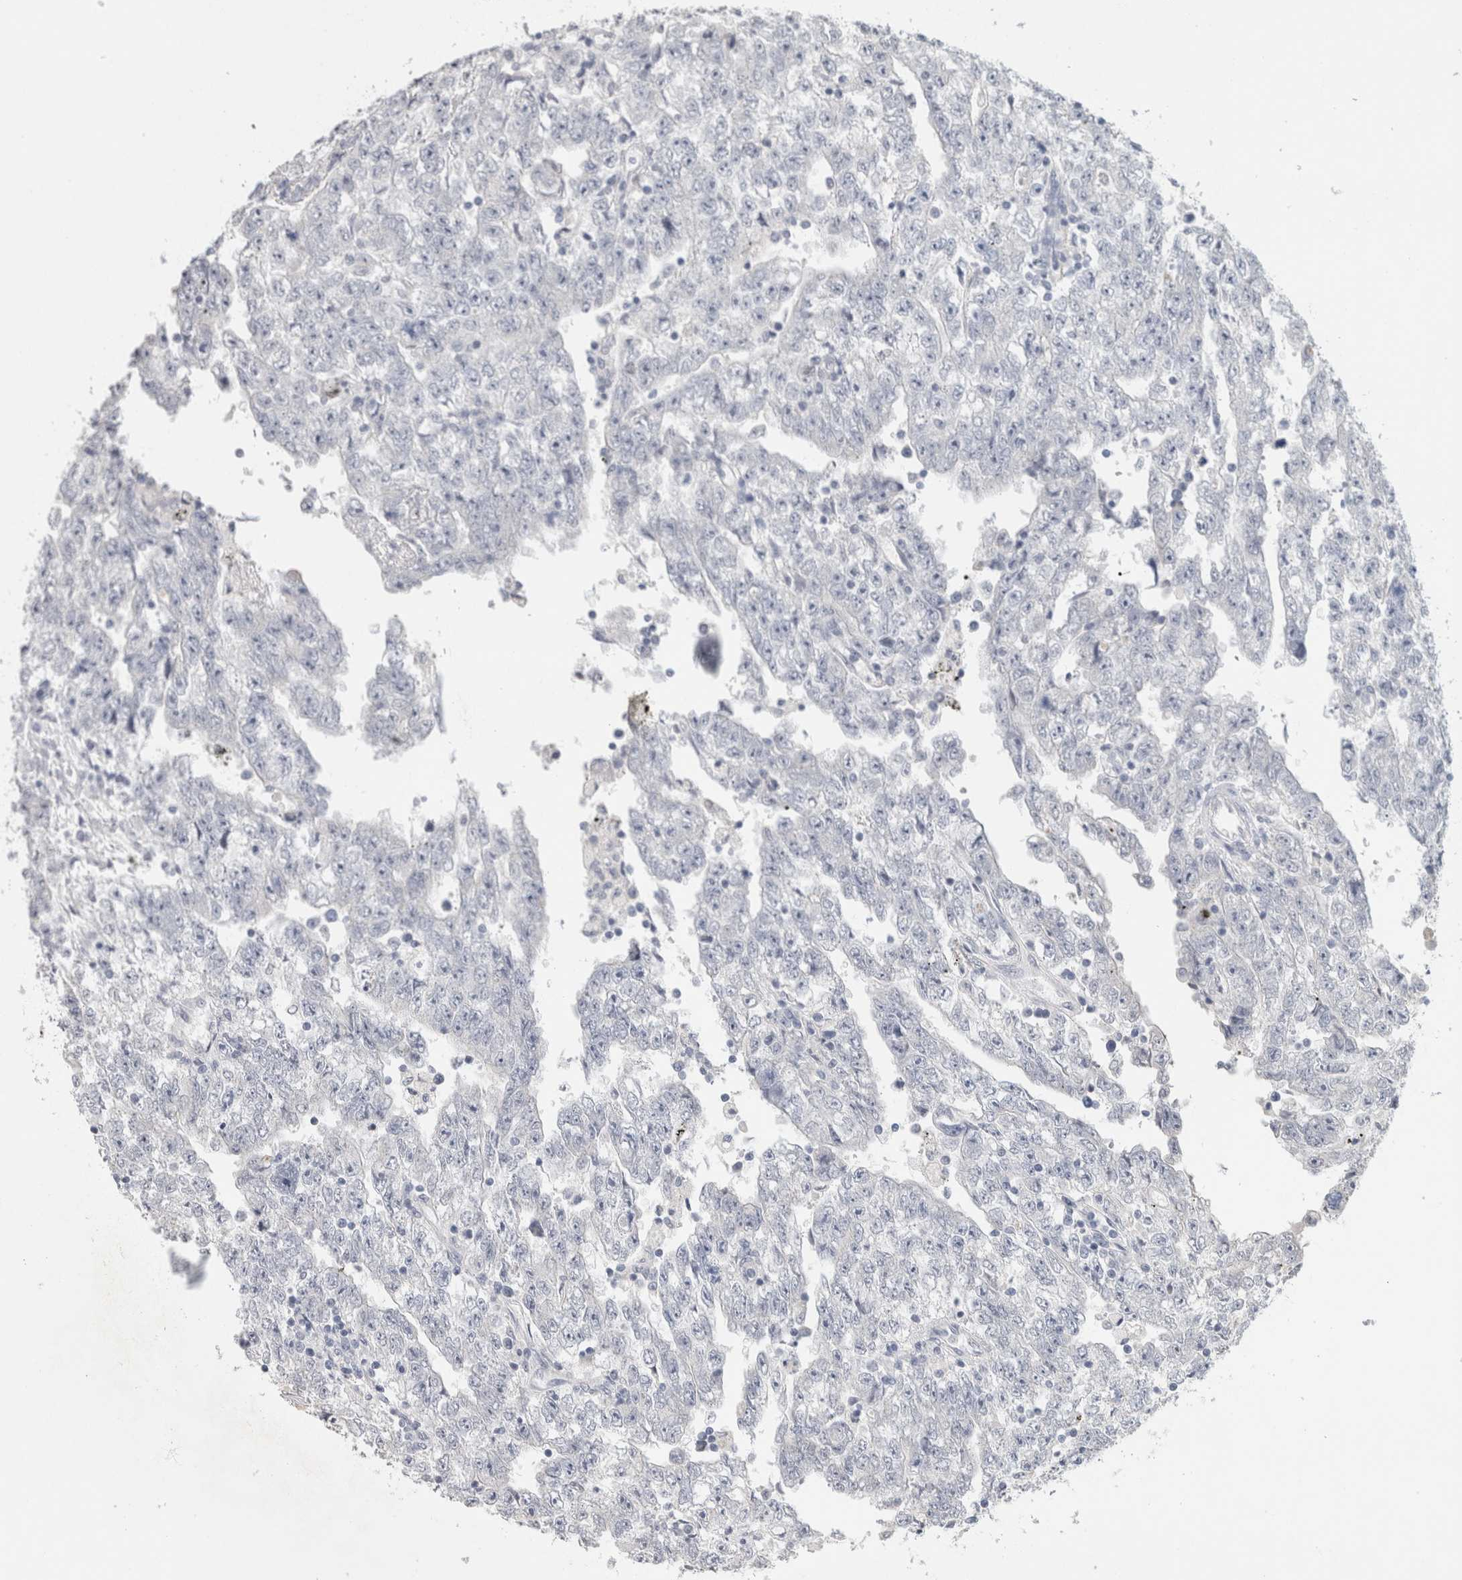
{"staining": {"intensity": "negative", "quantity": "none", "location": "none"}, "tissue": "testis cancer", "cell_type": "Tumor cells", "image_type": "cancer", "snomed": [{"axis": "morphology", "description": "Carcinoma, Embryonal, NOS"}, {"axis": "topography", "description": "Testis"}], "caption": "Immunohistochemistry (IHC) photomicrograph of neoplastic tissue: testis cancer (embryonal carcinoma) stained with DAB (3,3'-diaminobenzidine) reveals no significant protein expression in tumor cells.", "gene": "TONSL", "patient": {"sex": "male", "age": 25}}